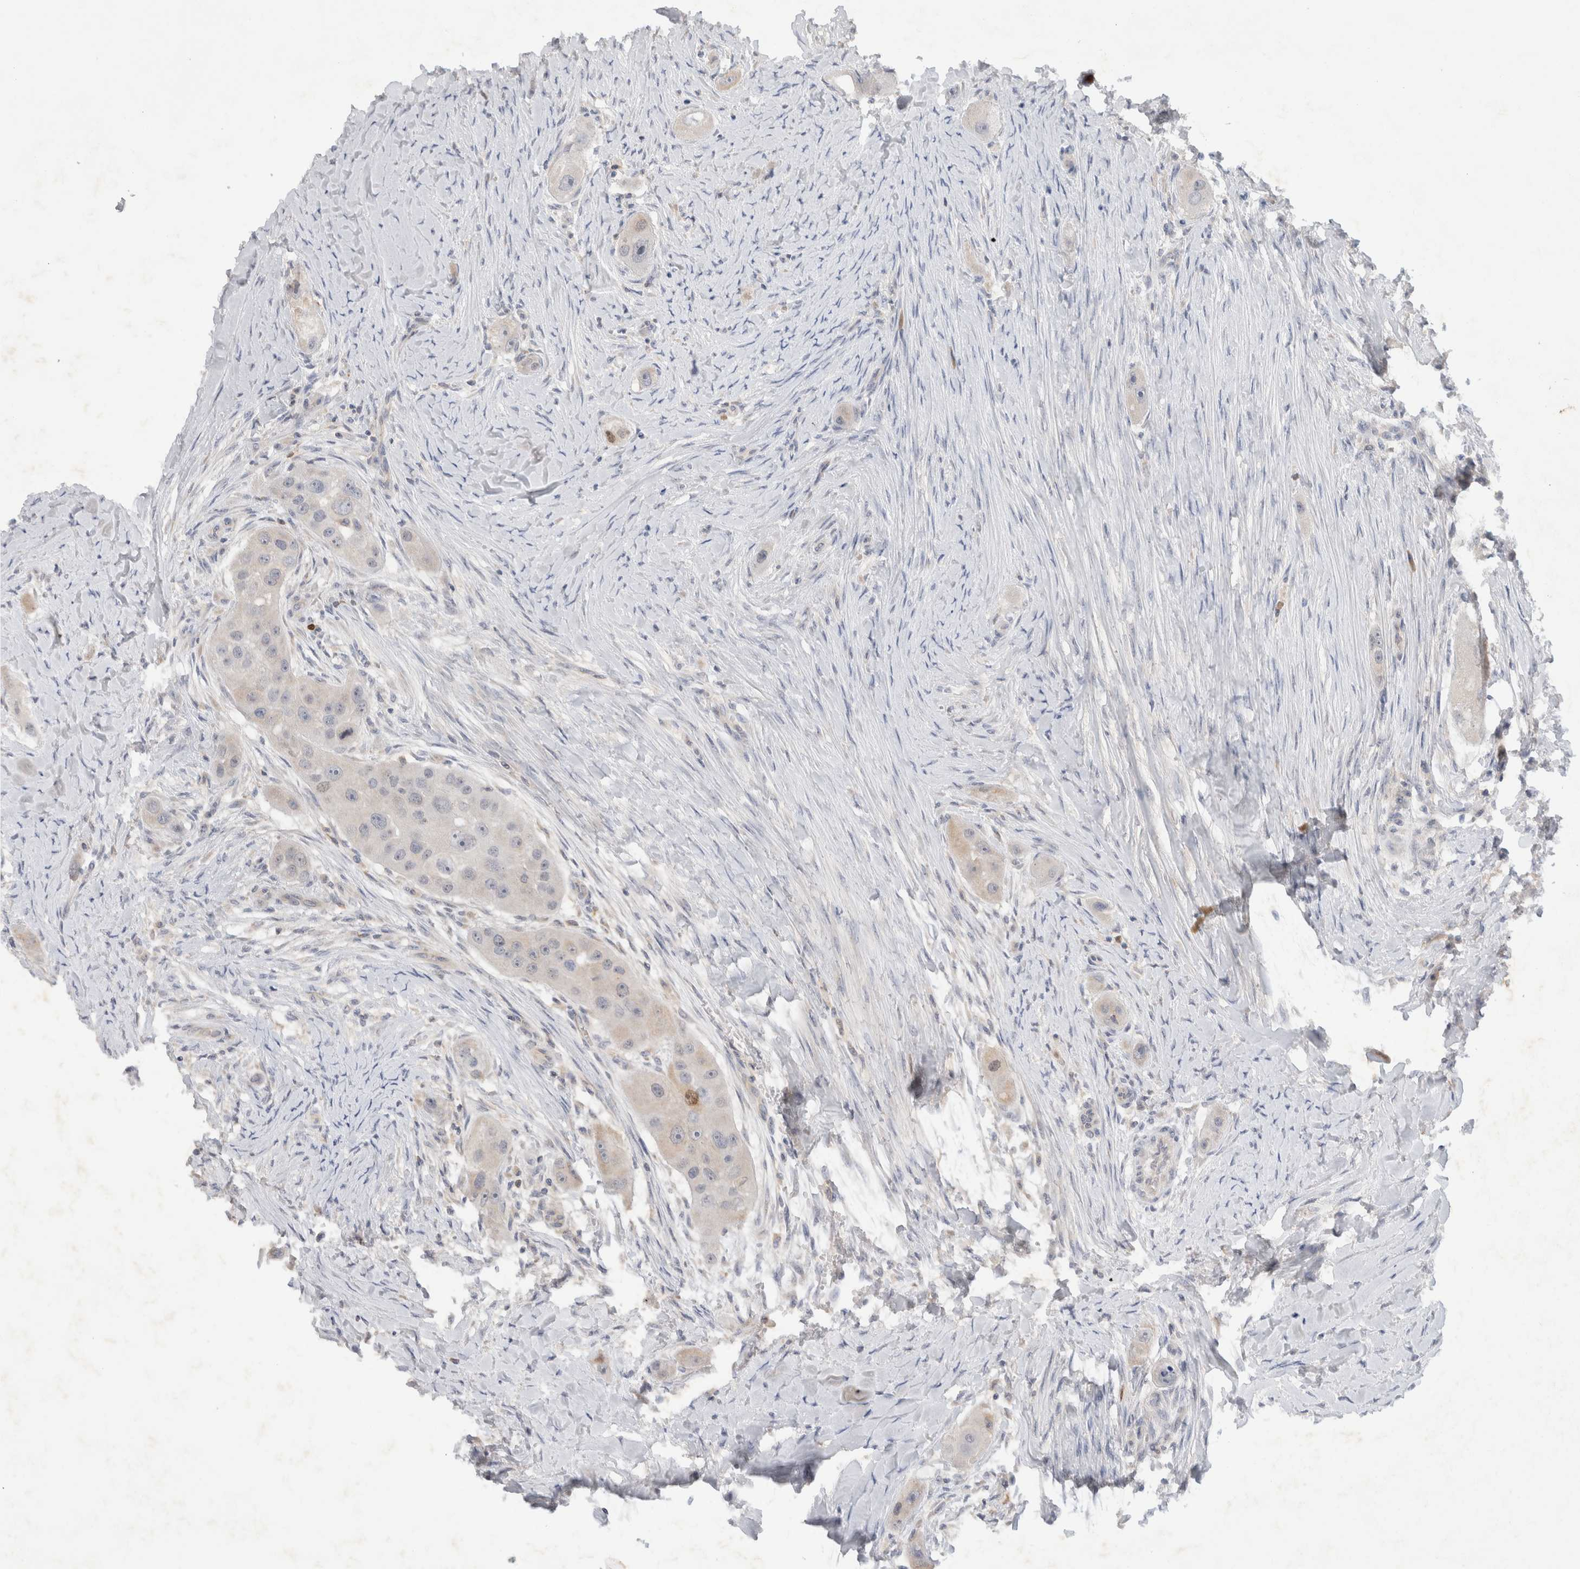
{"staining": {"intensity": "negative", "quantity": "none", "location": "none"}, "tissue": "head and neck cancer", "cell_type": "Tumor cells", "image_type": "cancer", "snomed": [{"axis": "morphology", "description": "Normal tissue, NOS"}, {"axis": "morphology", "description": "Squamous cell carcinoma, NOS"}, {"axis": "topography", "description": "Skeletal muscle"}, {"axis": "topography", "description": "Head-Neck"}], "caption": "Squamous cell carcinoma (head and neck) was stained to show a protein in brown. There is no significant staining in tumor cells.", "gene": "GAS1", "patient": {"sex": "male", "age": 51}}